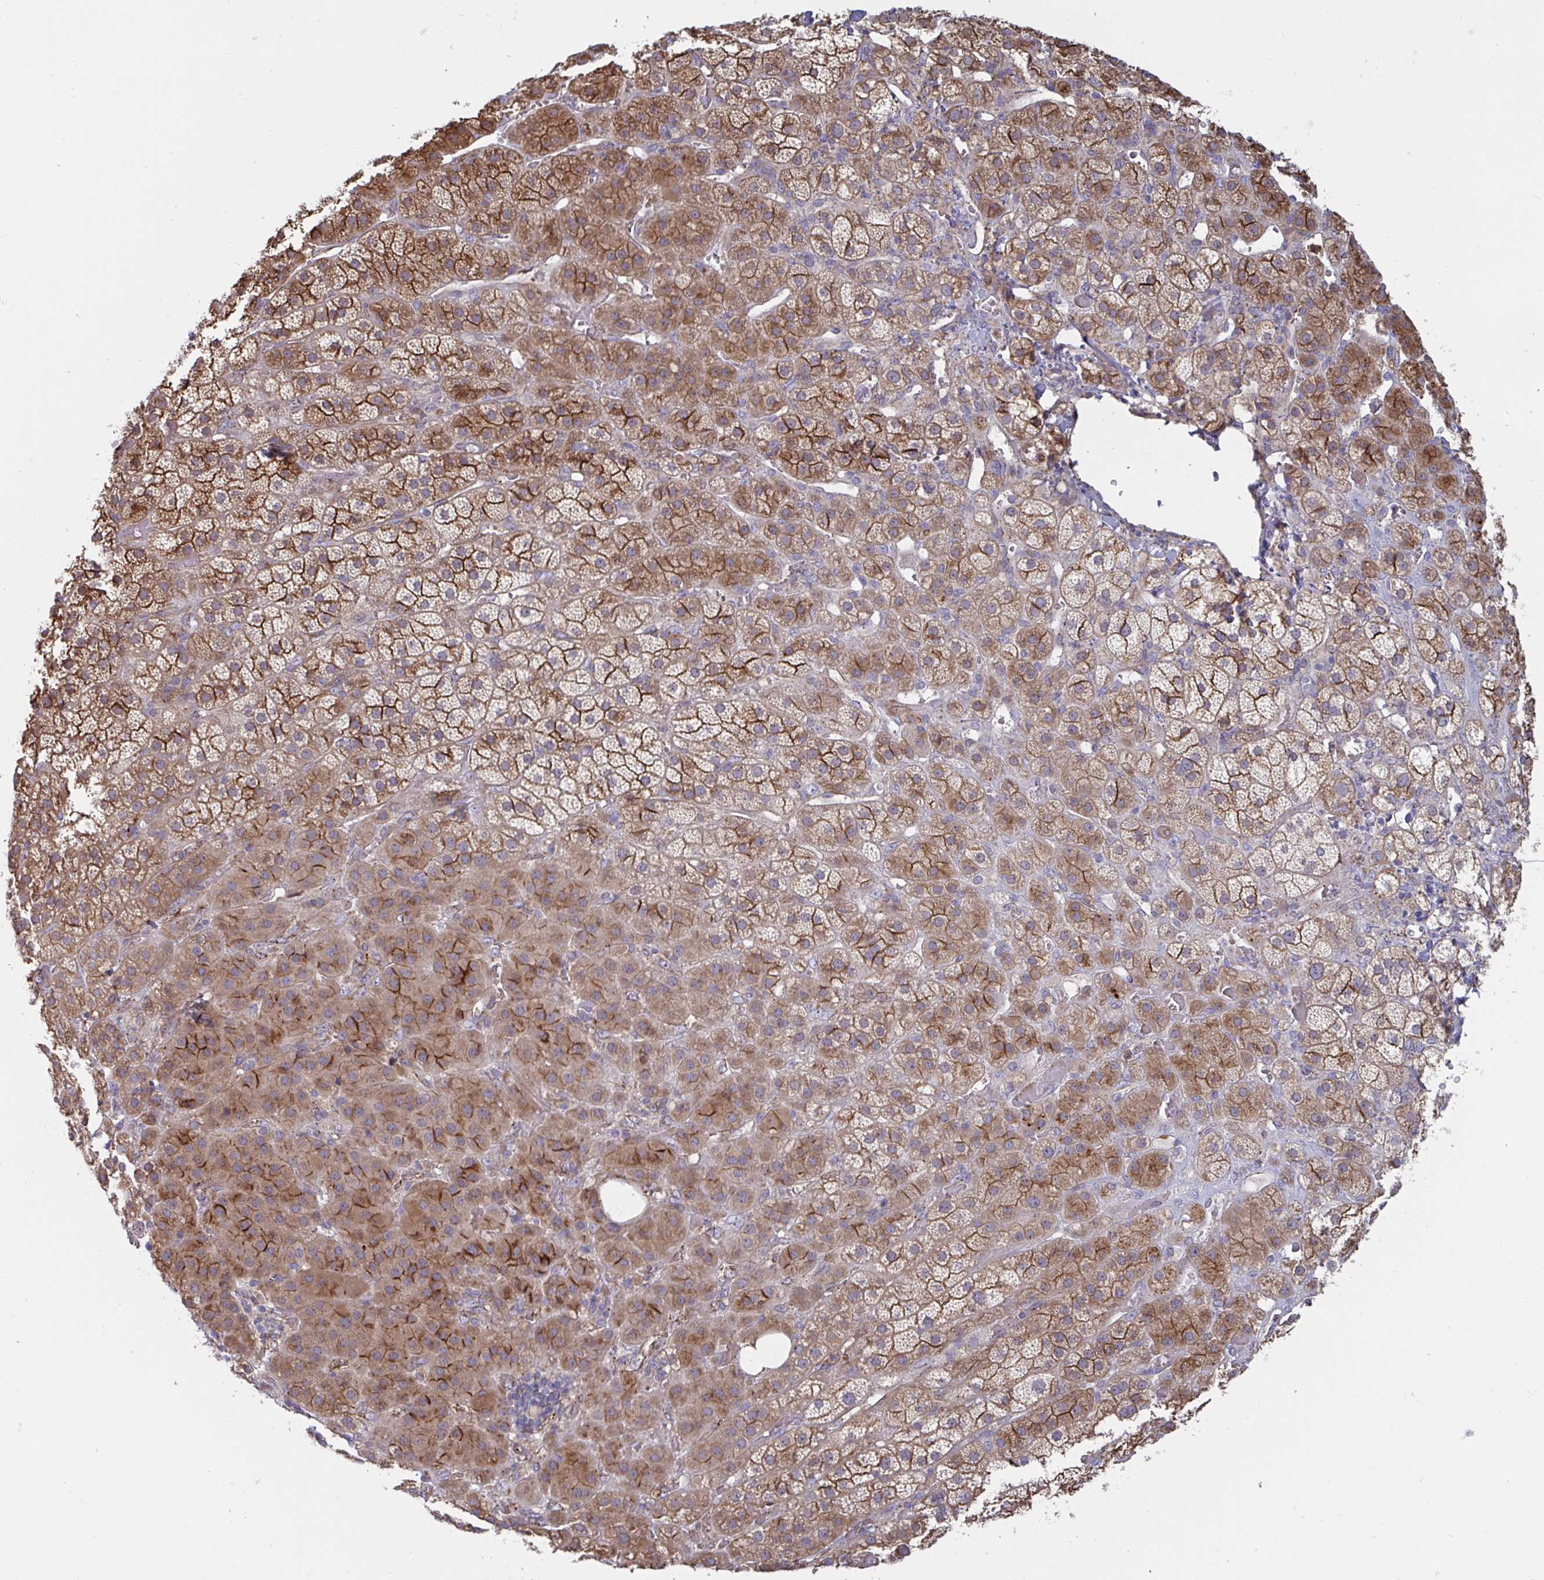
{"staining": {"intensity": "strong", "quantity": ">75%", "location": "cytoplasmic/membranous"}, "tissue": "adrenal gland", "cell_type": "Glandular cells", "image_type": "normal", "snomed": [{"axis": "morphology", "description": "Normal tissue, NOS"}, {"axis": "topography", "description": "Adrenal gland"}], "caption": "Glandular cells demonstrate high levels of strong cytoplasmic/membranous staining in about >75% of cells in unremarkable human adrenal gland.", "gene": "SLC9A6", "patient": {"sex": "male", "age": 57}}